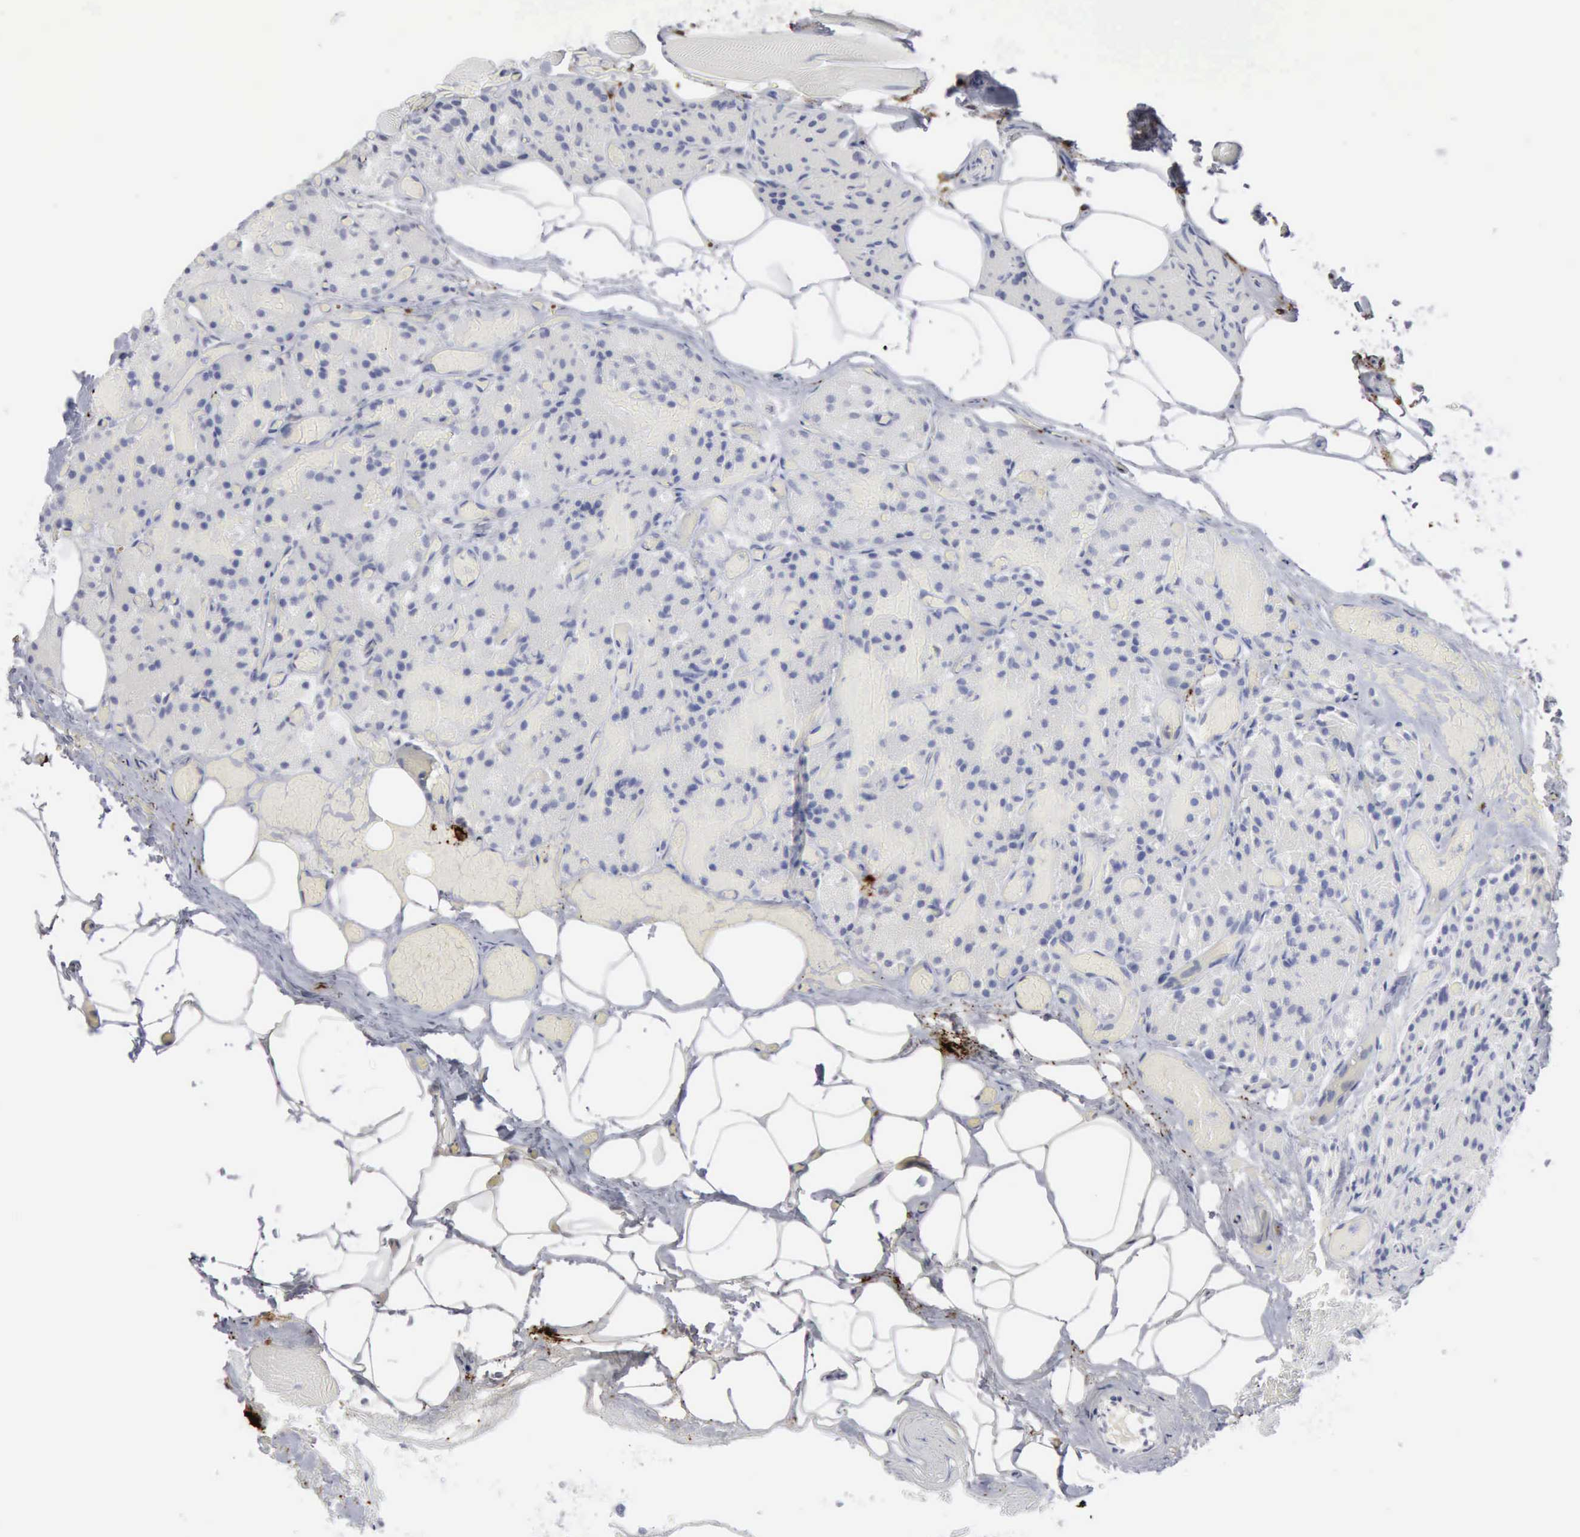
{"staining": {"intensity": "negative", "quantity": "none", "location": "none"}, "tissue": "parathyroid gland", "cell_type": "Glandular cells", "image_type": "normal", "snomed": [{"axis": "morphology", "description": "Normal tissue, NOS"}, {"axis": "topography", "description": "Skeletal muscle"}, {"axis": "topography", "description": "Parathyroid gland"}], "caption": "Immunohistochemical staining of unremarkable parathyroid gland displays no significant positivity in glandular cells.", "gene": "CMA1", "patient": {"sex": "female", "age": 37}}